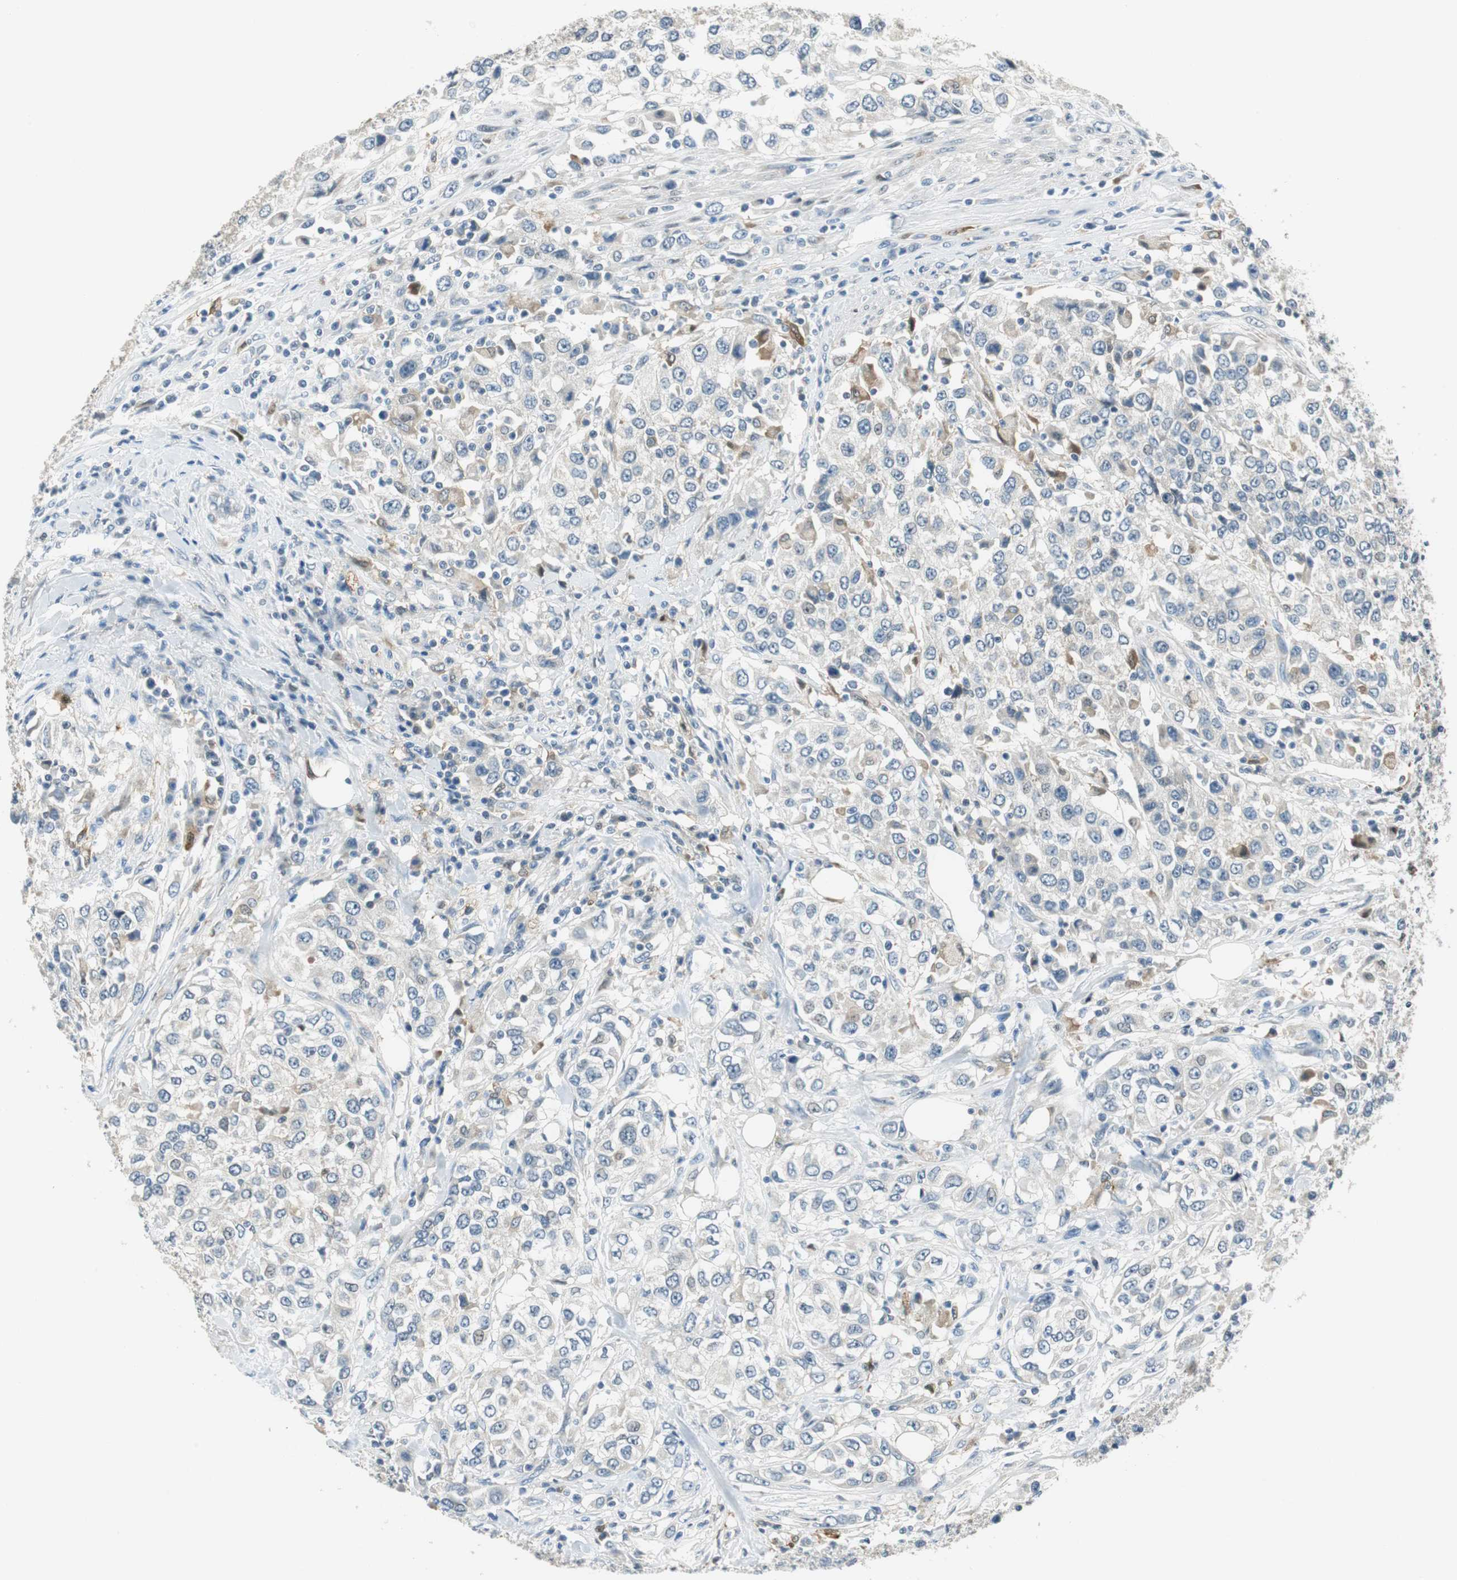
{"staining": {"intensity": "negative", "quantity": "none", "location": "none"}, "tissue": "urothelial cancer", "cell_type": "Tumor cells", "image_type": "cancer", "snomed": [{"axis": "morphology", "description": "Urothelial carcinoma, High grade"}, {"axis": "topography", "description": "Urinary bladder"}], "caption": "Urothelial cancer stained for a protein using IHC shows no staining tumor cells.", "gene": "ME1", "patient": {"sex": "female", "age": 80}}